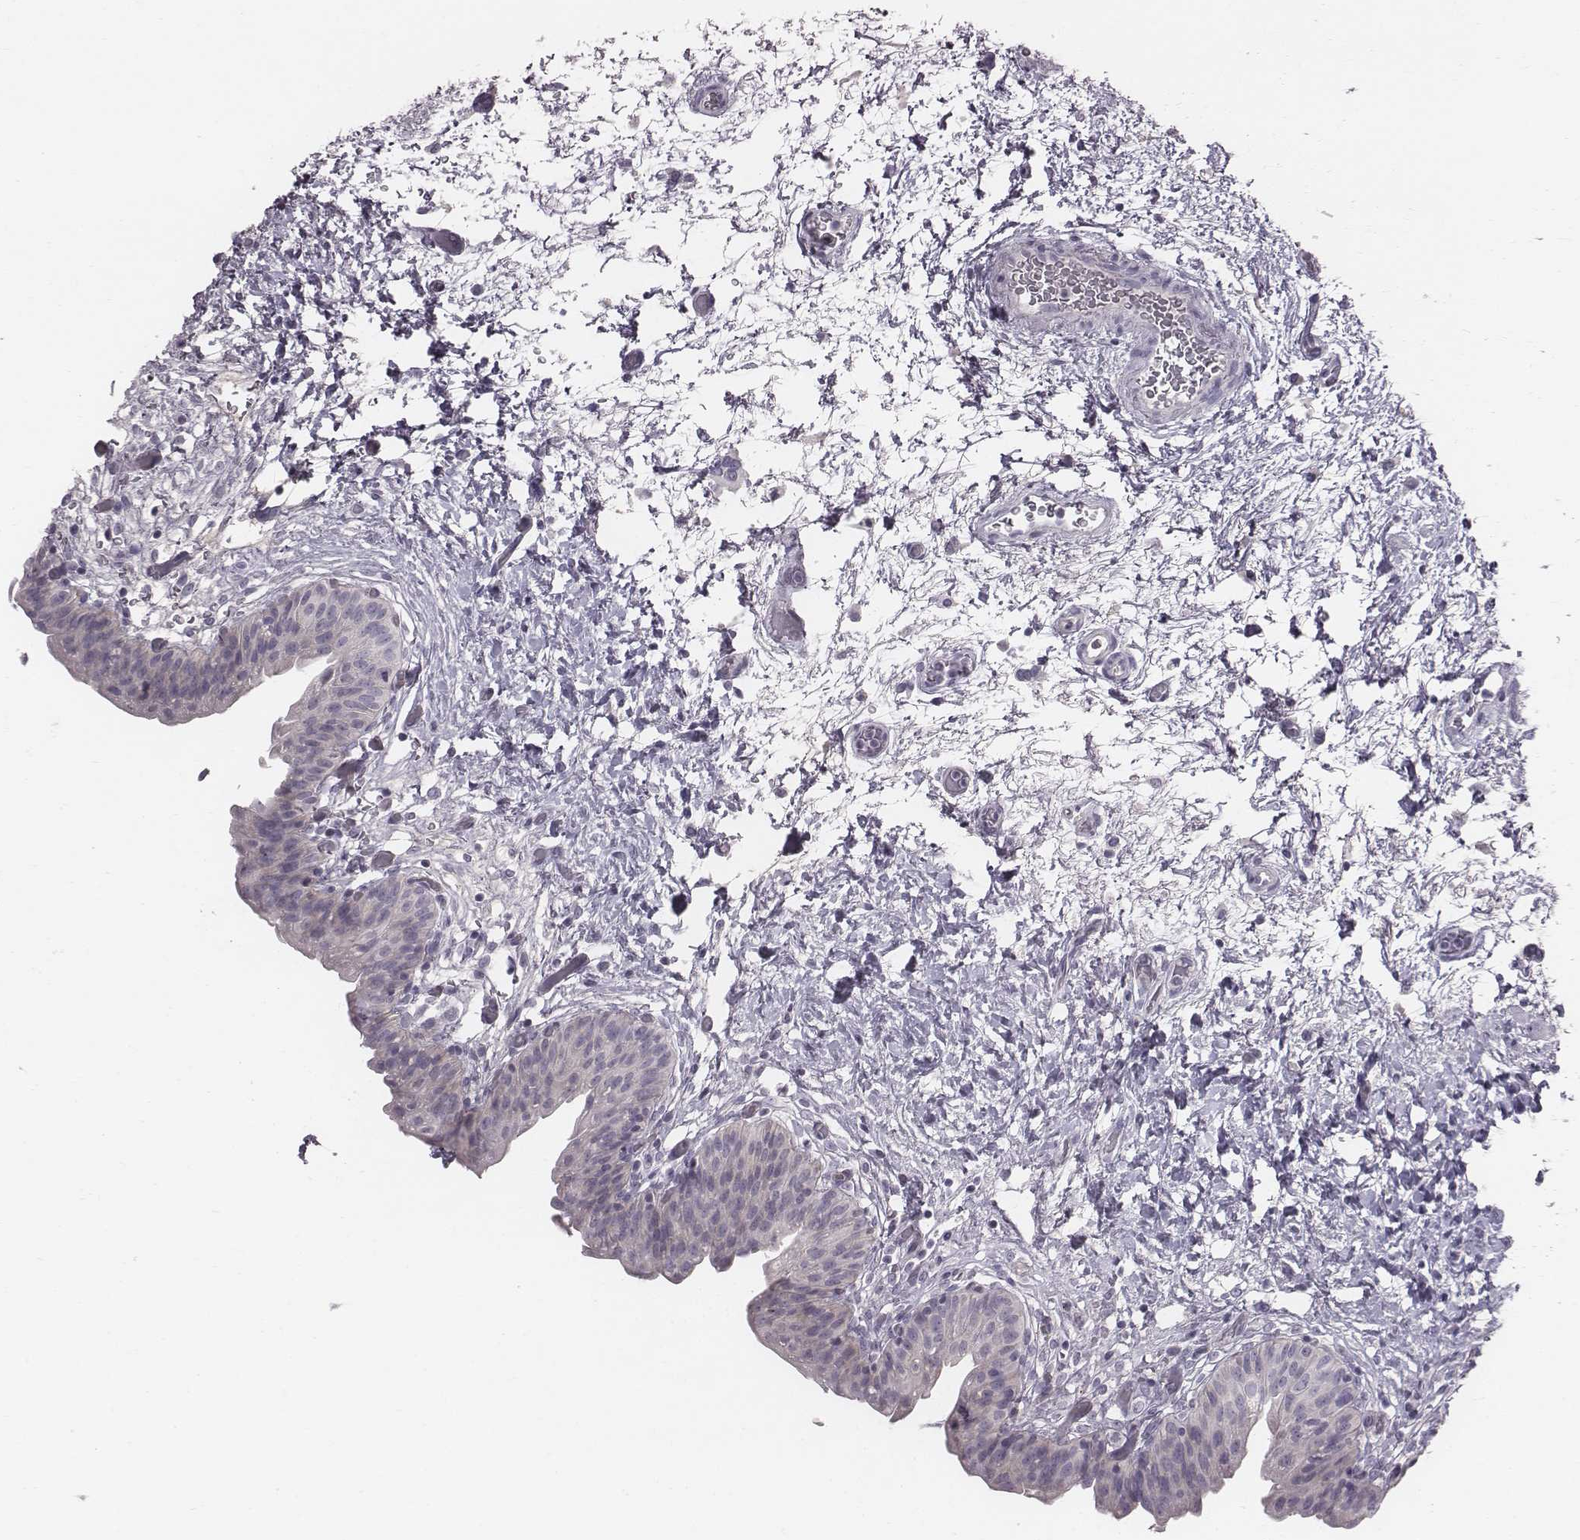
{"staining": {"intensity": "negative", "quantity": "none", "location": "none"}, "tissue": "urinary bladder", "cell_type": "Urothelial cells", "image_type": "normal", "snomed": [{"axis": "morphology", "description": "Normal tissue, NOS"}, {"axis": "topography", "description": "Urinary bladder"}], "caption": "Immunohistochemistry photomicrograph of unremarkable urinary bladder: human urinary bladder stained with DAB reveals no significant protein staining in urothelial cells. (DAB immunohistochemistry (IHC) visualized using brightfield microscopy, high magnification).", "gene": "ENSG00000284762", "patient": {"sex": "male", "age": 69}}